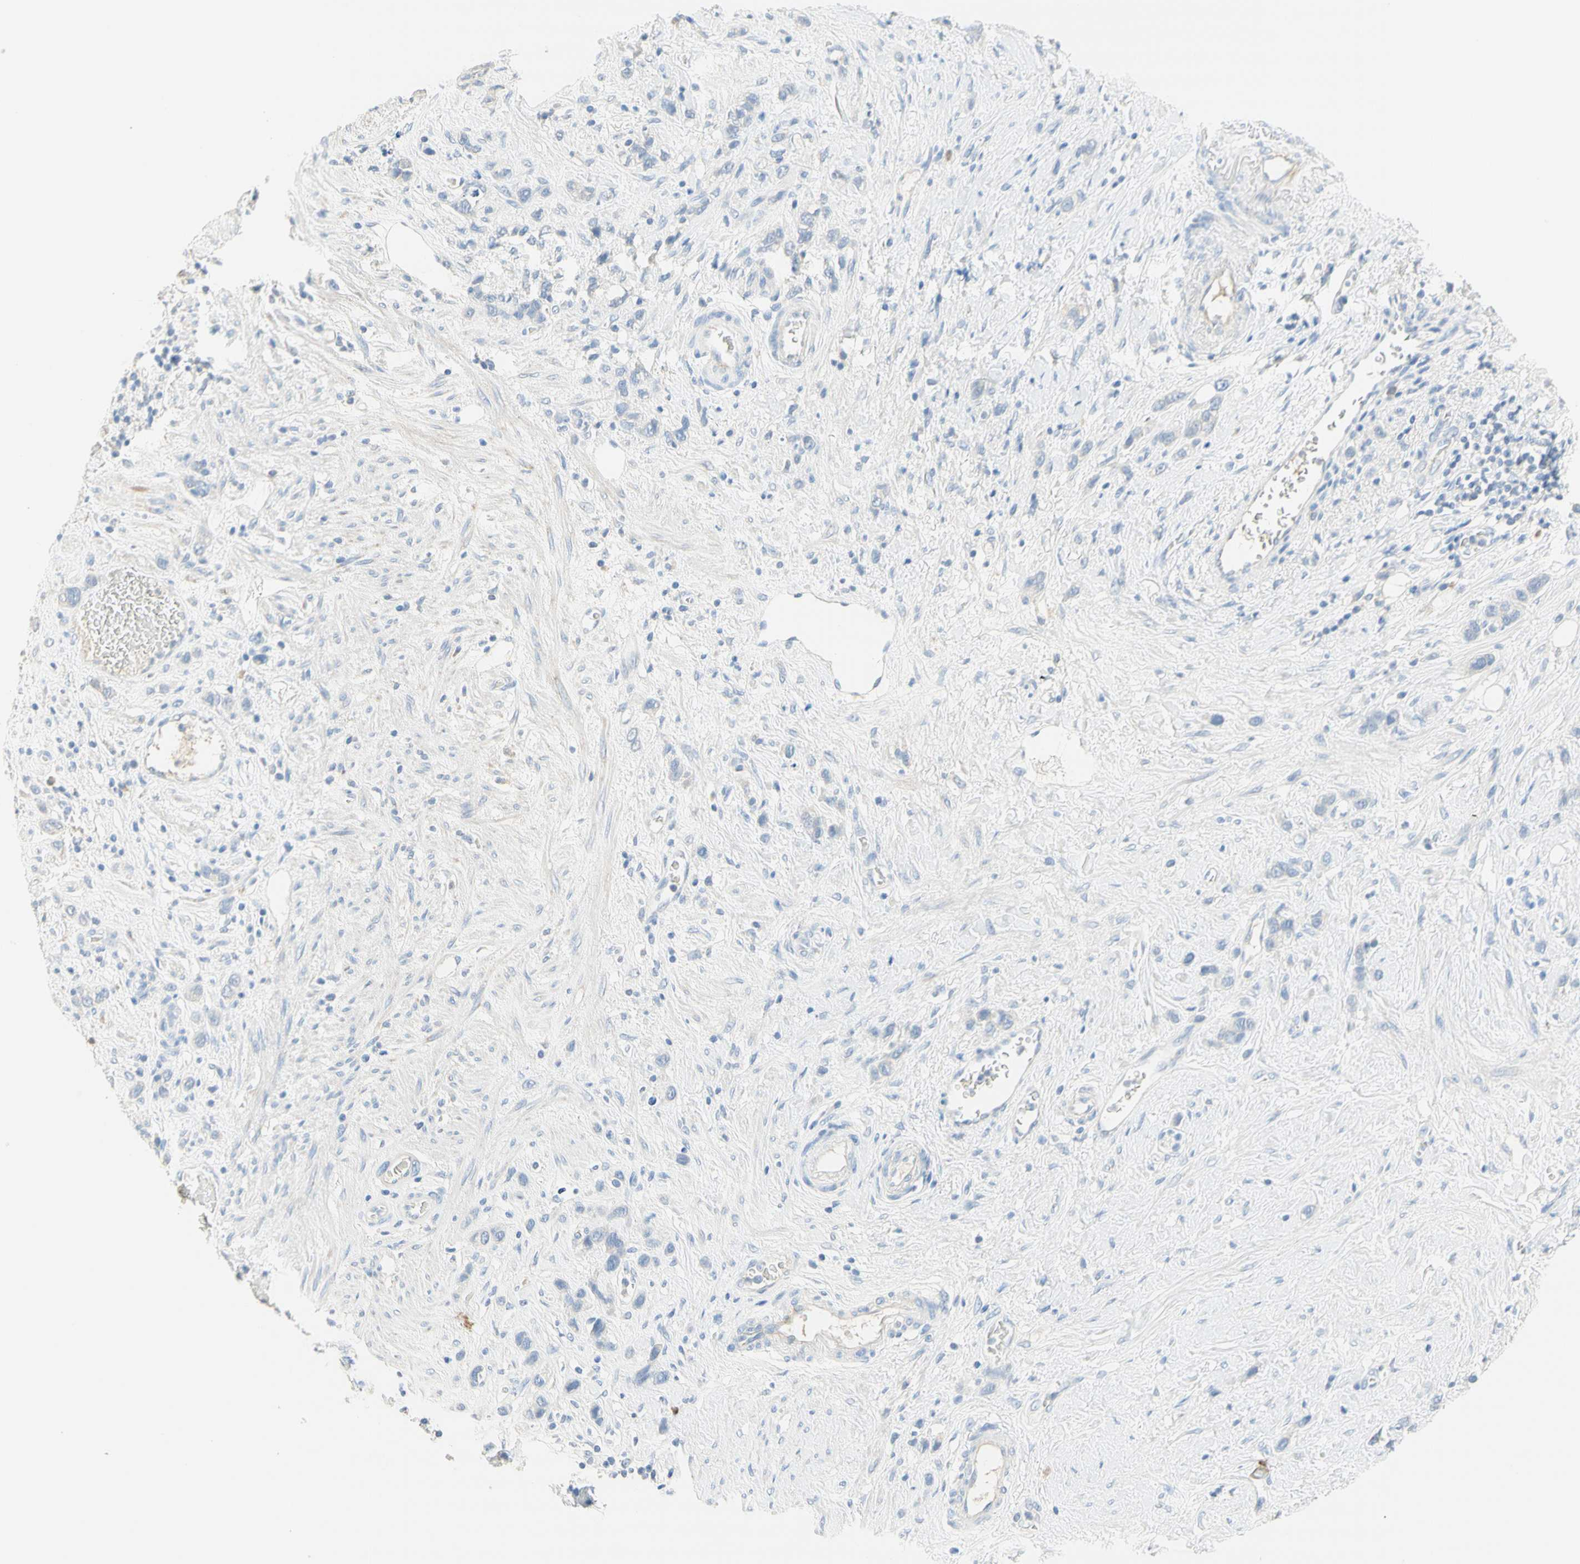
{"staining": {"intensity": "negative", "quantity": "none", "location": "none"}, "tissue": "stomach cancer", "cell_type": "Tumor cells", "image_type": "cancer", "snomed": [{"axis": "morphology", "description": "Adenocarcinoma, NOS"}, {"axis": "morphology", "description": "Adenocarcinoma, High grade"}, {"axis": "topography", "description": "Stomach, upper"}, {"axis": "topography", "description": "Stomach, lower"}], "caption": "Immunohistochemistry of stomach cancer reveals no expression in tumor cells. (Immunohistochemistry, brightfield microscopy, high magnification).", "gene": "NECTIN4", "patient": {"sex": "female", "age": 65}}